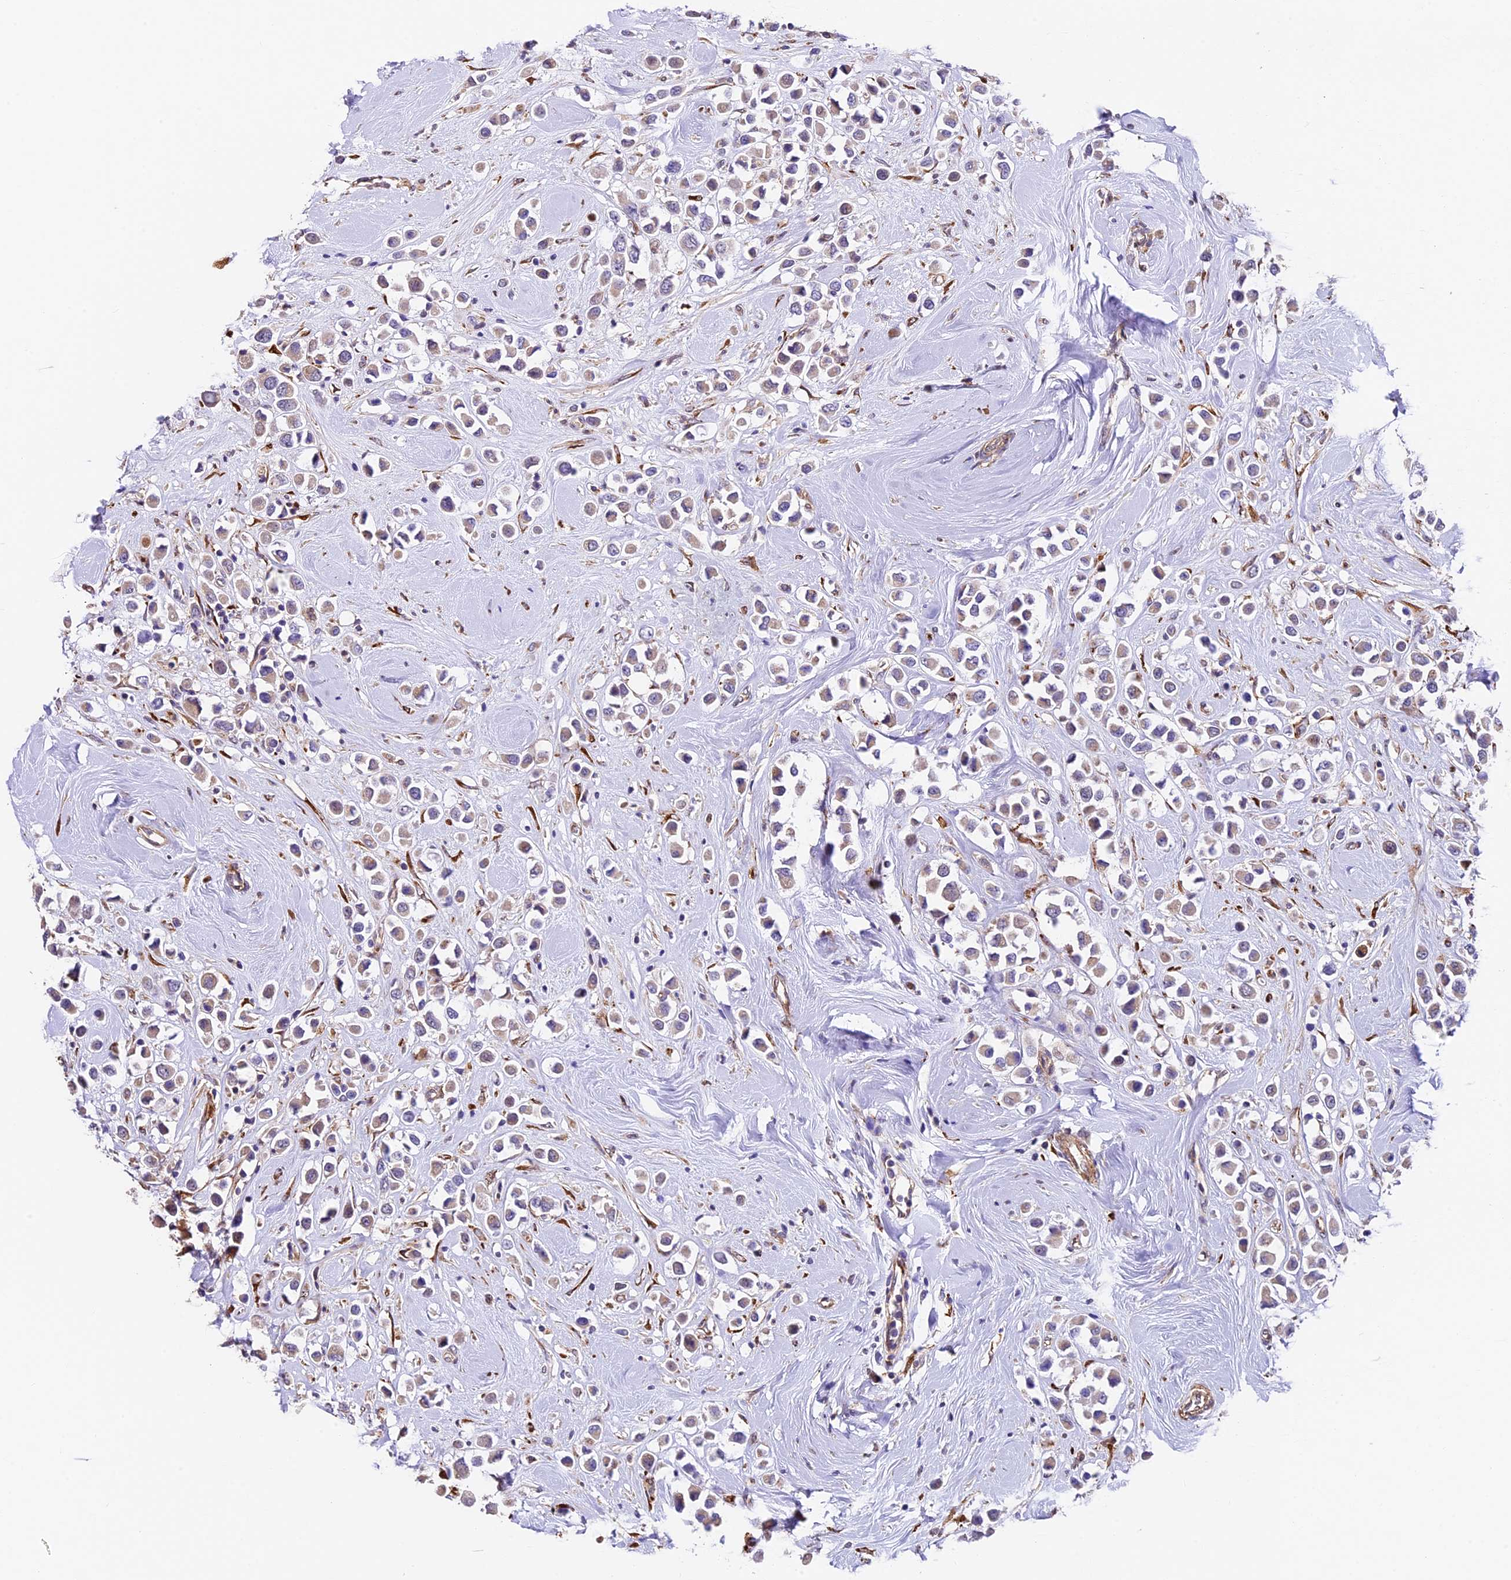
{"staining": {"intensity": "weak", "quantity": "25%-75%", "location": "cytoplasmic/membranous"}, "tissue": "breast cancer", "cell_type": "Tumor cells", "image_type": "cancer", "snomed": [{"axis": "morphology", "description": "Duct carcinoma"}, {"axis": "topography", "description": "Breast"}], "caption": "Protein staining of infiltrating ductal carcinoma (breast) tissue shows weak cytoplasmic/membranous positivity in about 25%-75% of tumor cells.", "gene": "LSM7", "patient": {"sex": "female", "age": 61}}